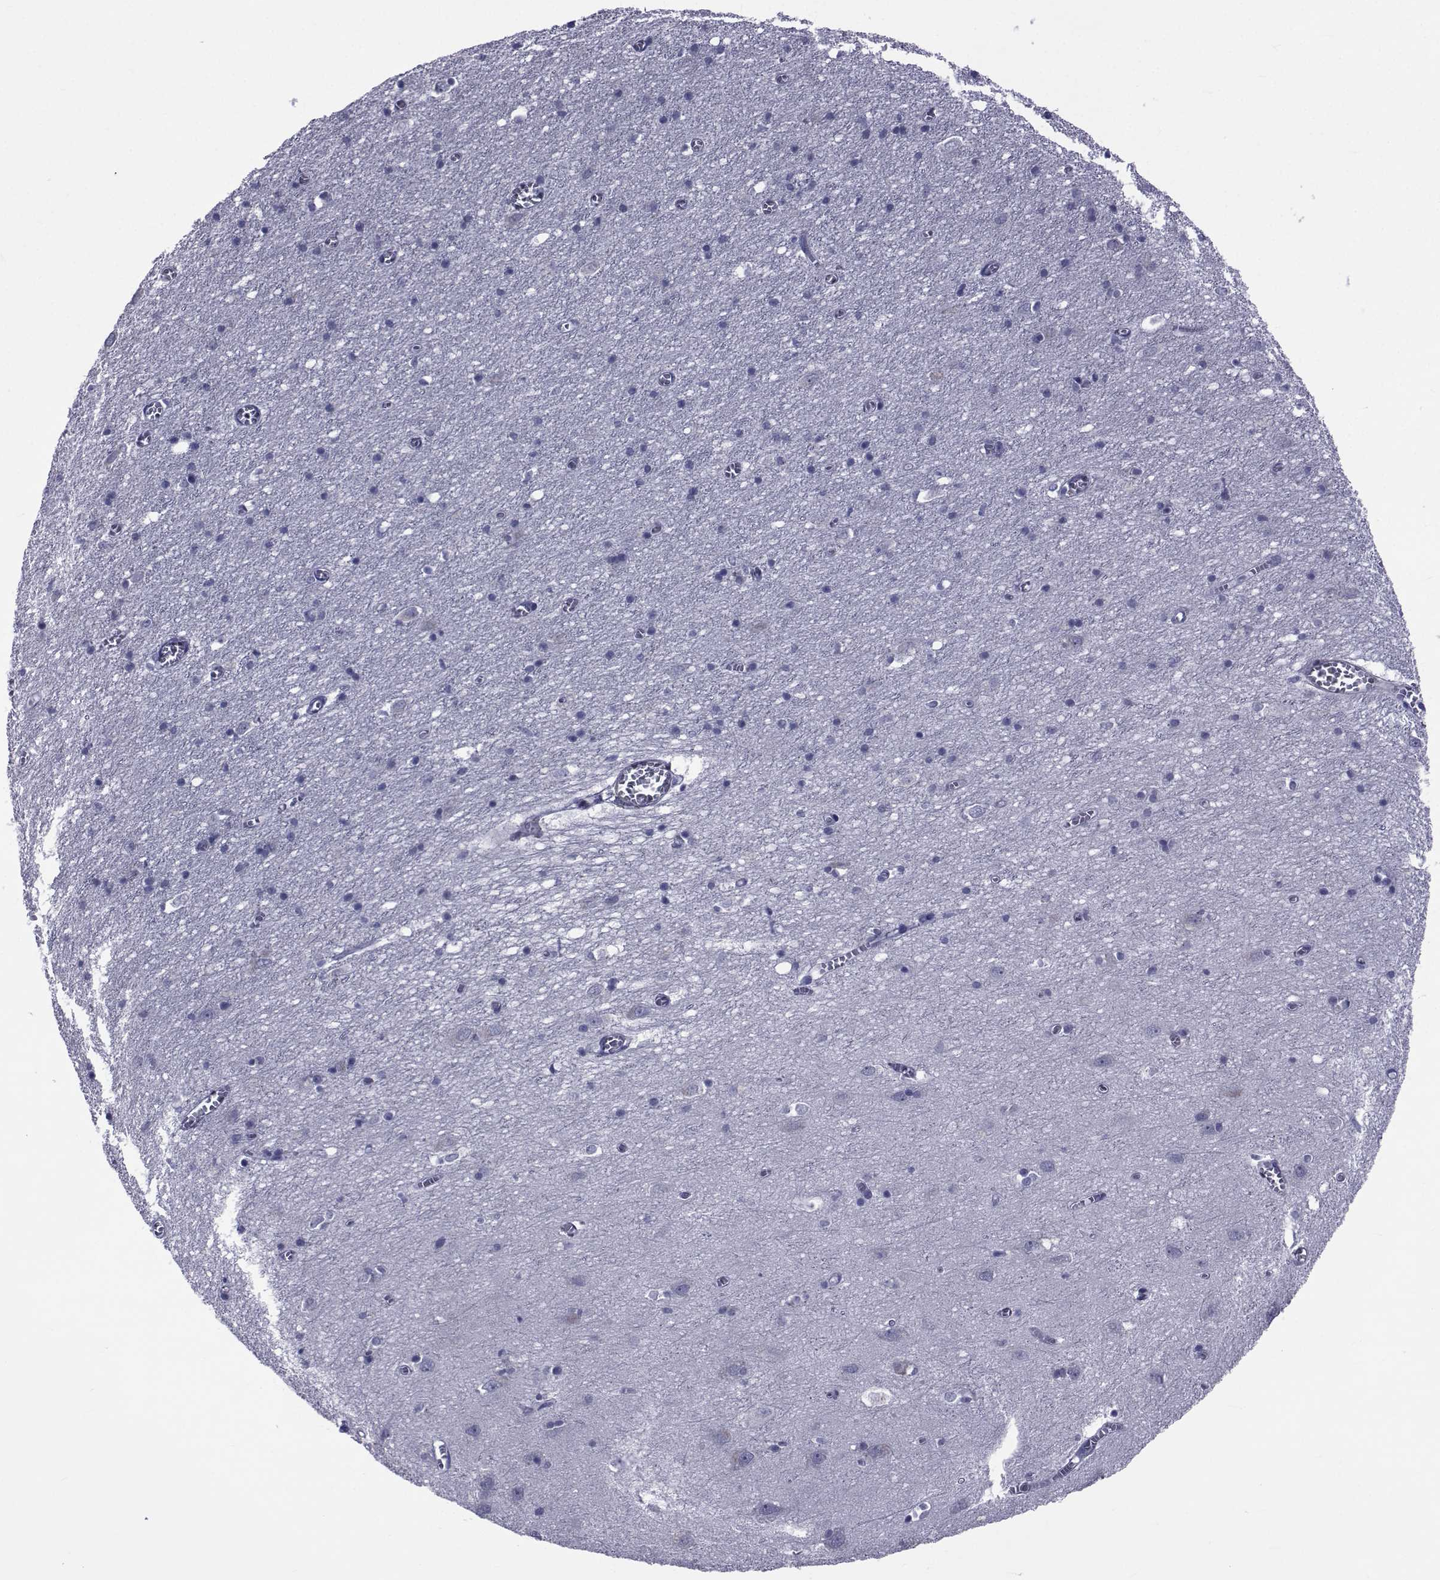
{"staining": {"intensity": "negative", "quantity": "none", "location": "none"}, "tissue": "cerebral cortex", "cell_type": "Endothelial cells", "image_type": "normal", "snomed": [{"axis": "morphology", "description": "Normal tissue, NOS"}, {"axis": "topography", "description": "Cerebral cortex"}], "caption": "This is an IHC micrograph of benign cerebral cortex. There is no positivity in endothelial cells.", "gene": "GKAP1", "patient": {"sex": "male", "age": 70}}